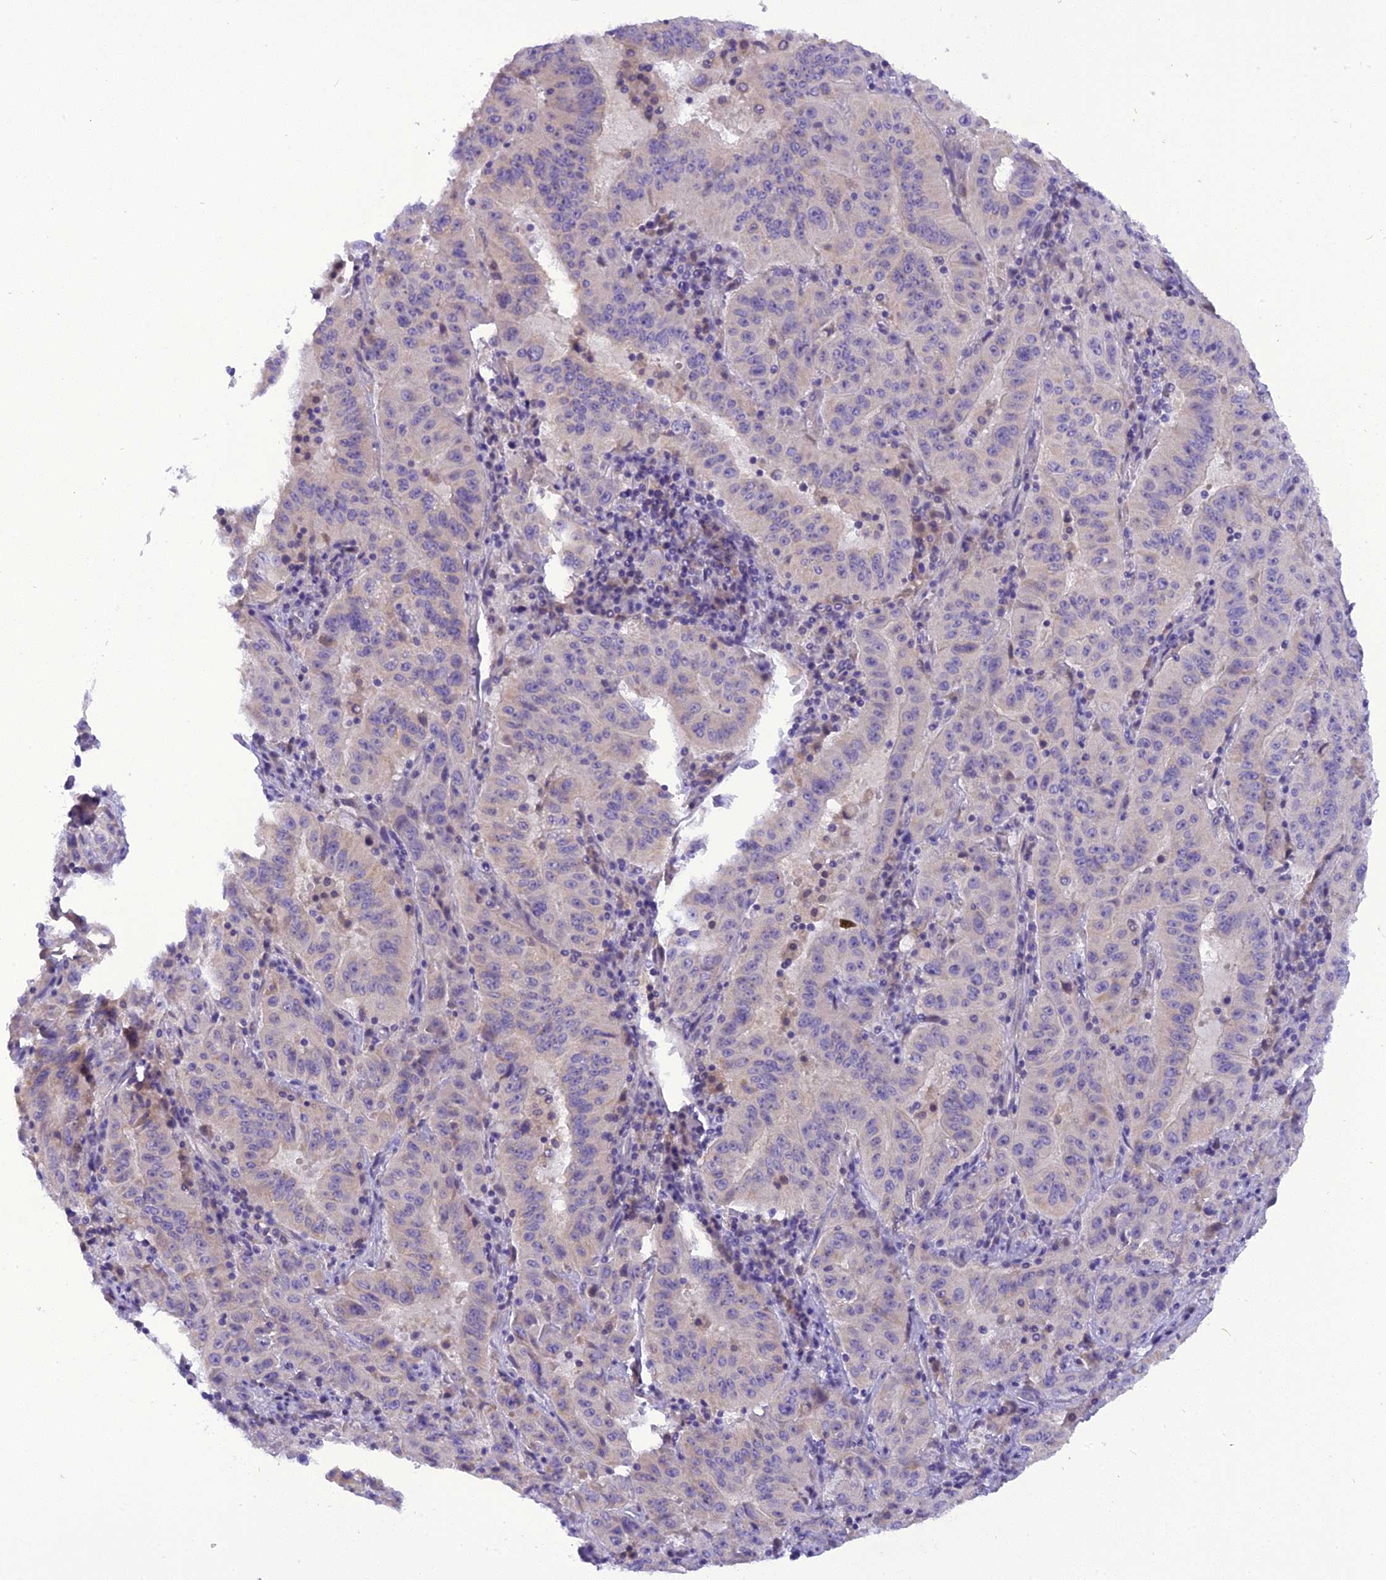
{"staining": {"intensity": "negative", "quantity": "none", "location": "none"}, "tissue": "pancreatic cancer", "cell_type": "Tumor cells", "image_type": "cancer", "snomed": [{"axis": "morphology", "description": "Adenocarcinoma, NOS"}, {"axis": "topography", "description": "Pancreas"}], "caption": "This image is of pancreatic cancer (adenocarcinoma) stained with IHC to label a protein in brown with the nuclei are counter-stained blue. There is no expression in tumor cells.", "gene": "TRIM3", "patient": {"sex": "male", "age": 63}}